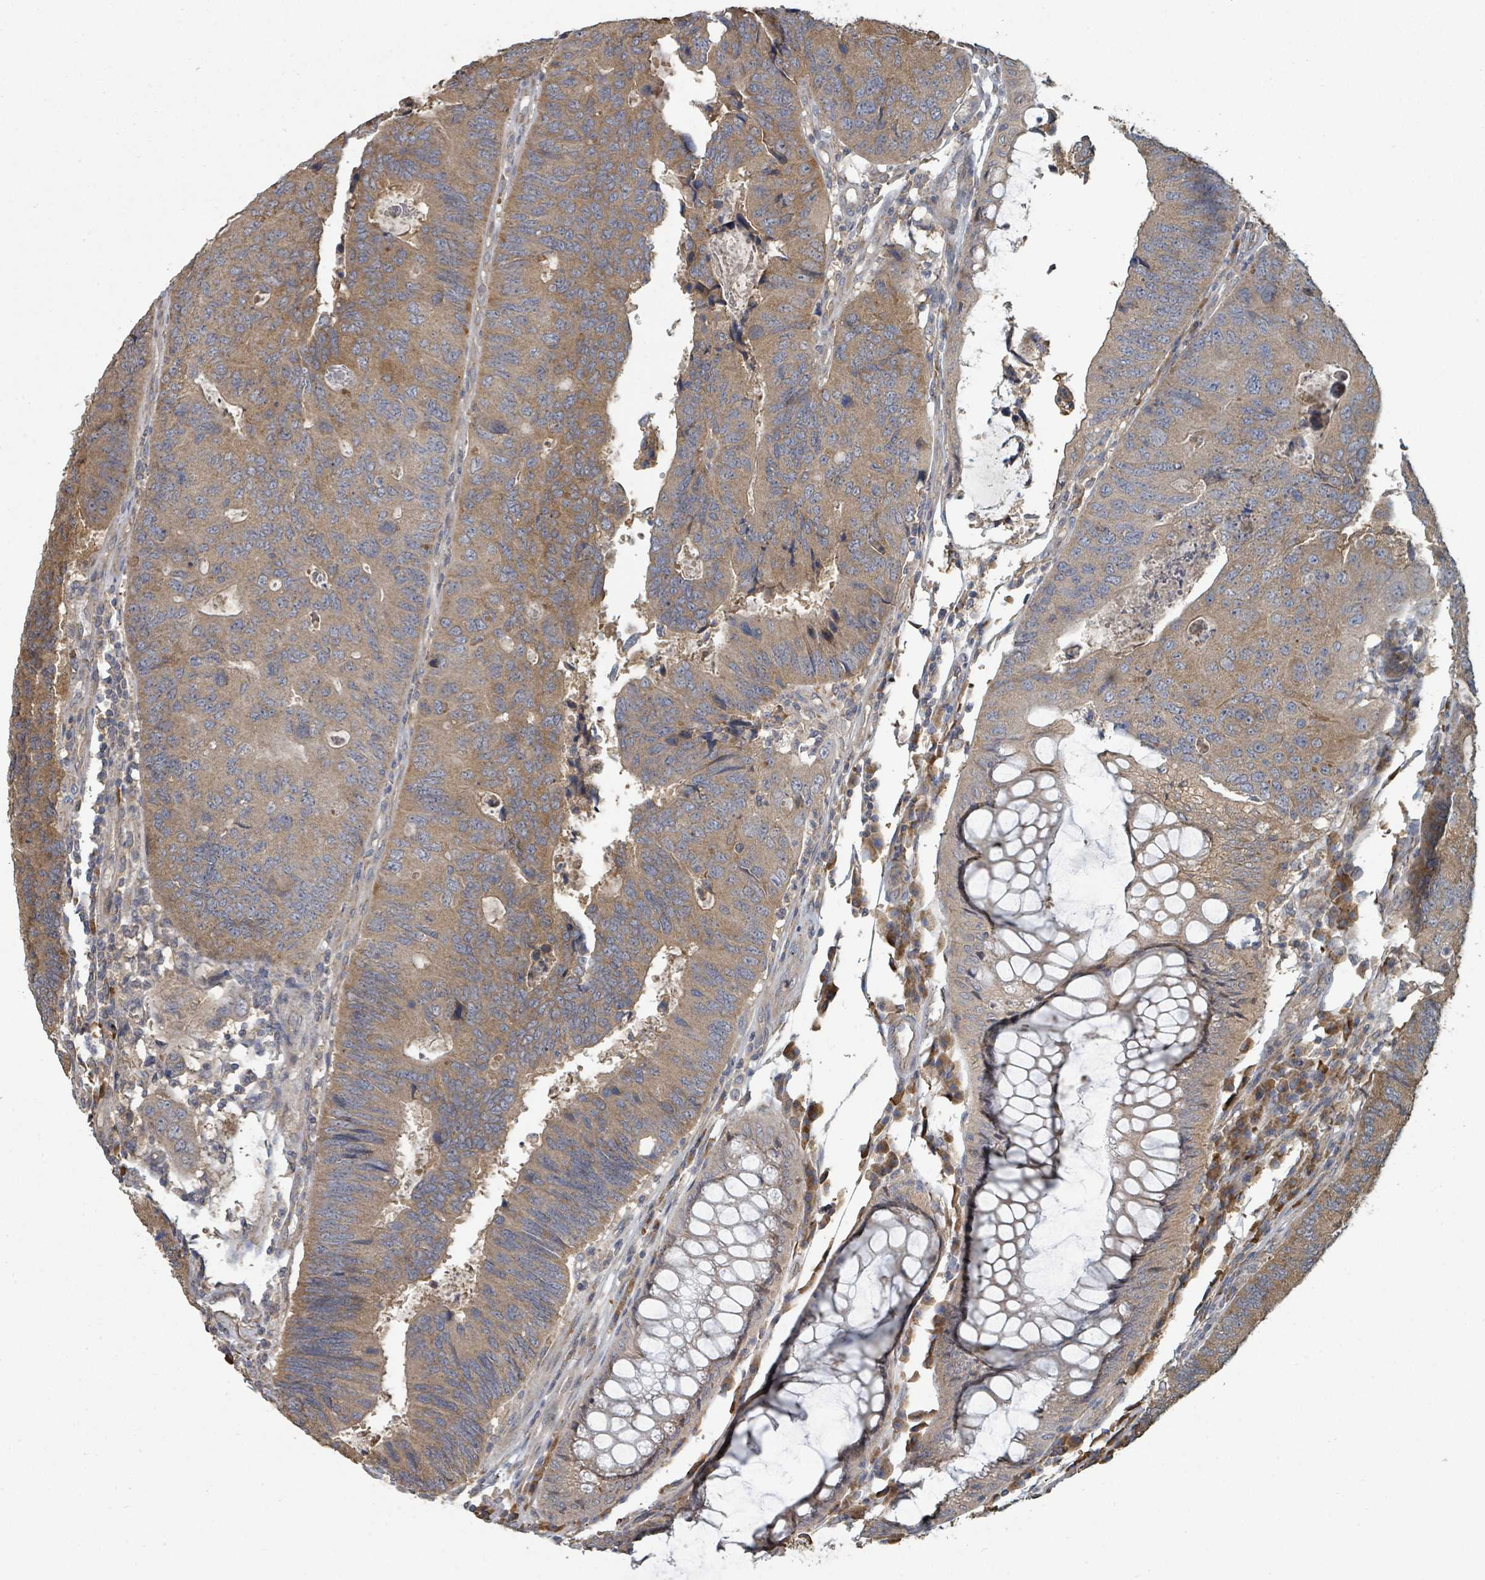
{"staining": {"intensity": "moderate", "quantity": ">75%", "location": "cytoplasmic/membranous"}, "tissue": "colorectal cancer", "cell_type": "Tumor cells", "image_type": "cancer", "snomed": [{"axis": "morphology", "description": "Adenocarcinoma, NOS"}, {"axis": "topography", "description": "Colon"}], "caption": "IHC of colorectal cancer demonstrates medium levels of moderate cytoplasmic/membranous expression in approximately >75% of tumor cells.", "gene": "WDFY1", "patient": {"sex": "female", "age": 67}}